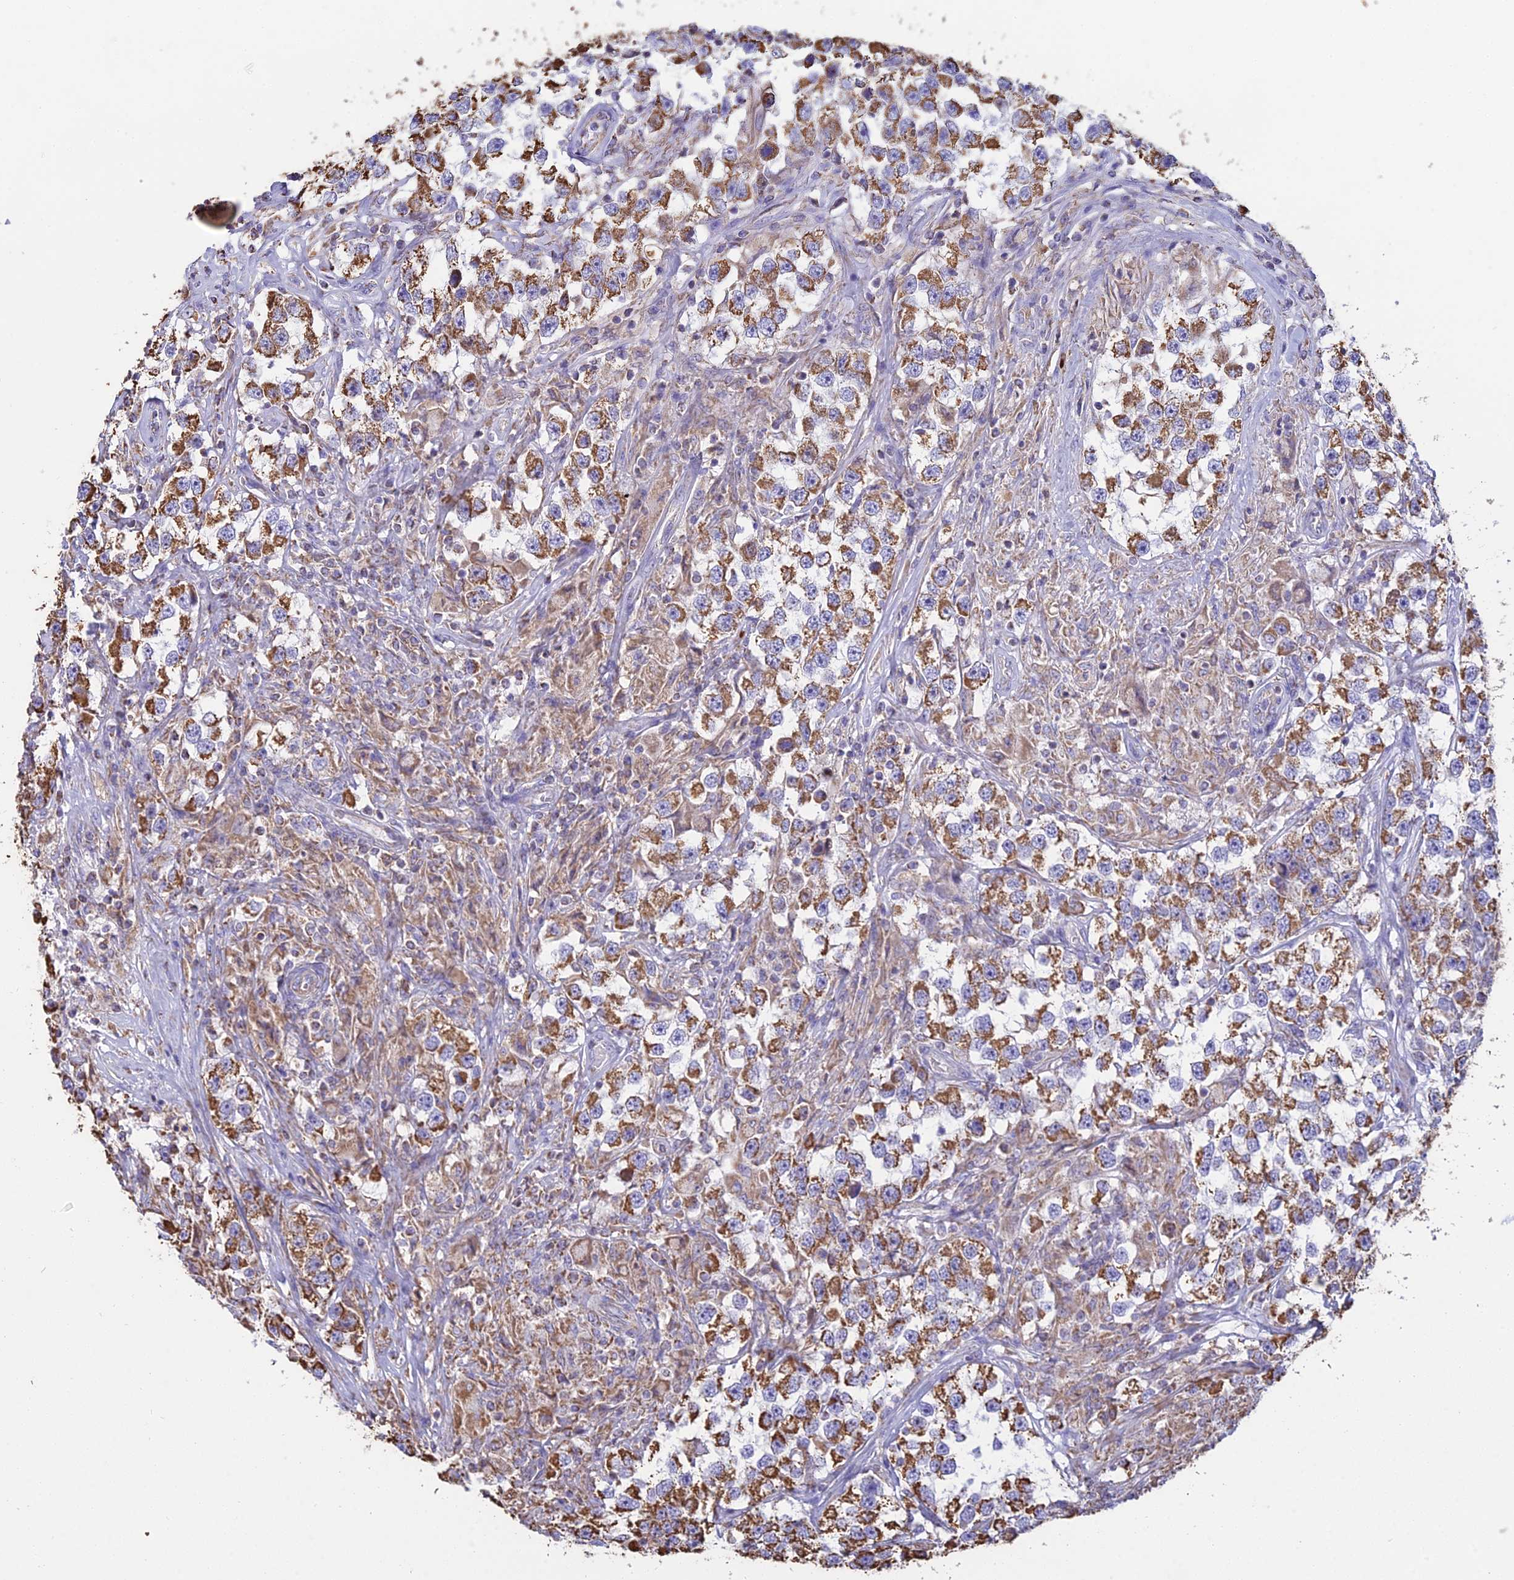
{"staining": {"intensity": "moderate", "quantity": ">75%", "location": "cytoplasmic/membranous"}, "tissue": "testis cancer", "cell_type": "Tumor cells", "image_type": "cancer", "snomed": [{"axis": "morphology", "description": "Seminoma, NOS"}, {"axis": "topography", "description": "Testis"}], "caption": "IHC micrograph of testis cancer (seminoma) stained for a protein (brown), which displays medium levels of moderate cytoplasmic/membranous expression in approximately >75% of tumor cells.", "gene": "OR2W3", "patient": {"sex": "male", "age": 46}}